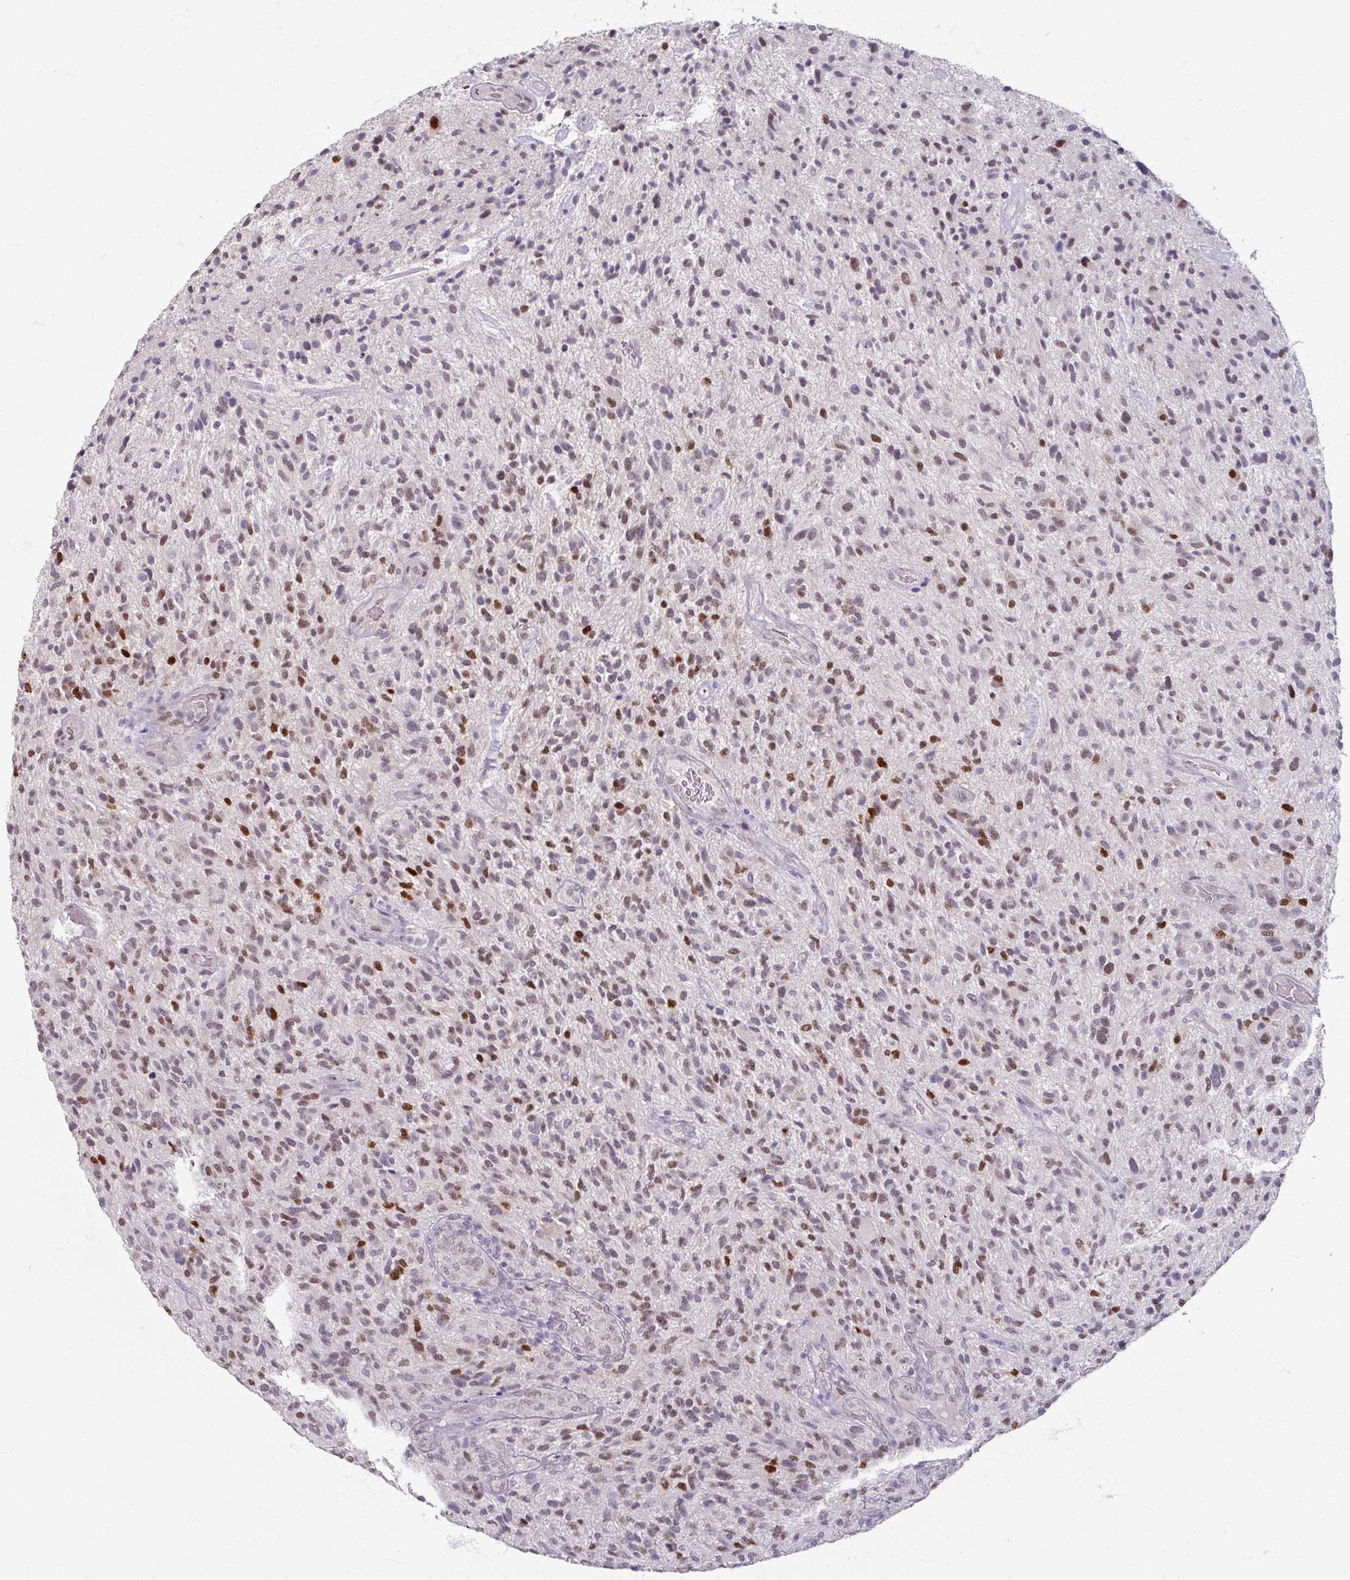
{"staining": {"intensity": "moderate", "quantity": "25%-75%", "location": "nuclear"}, "tissue": "glioma", "cell_type": "Tumor cells", "image_type": "cancer", "snomed": [{"axis": "morphology", "description": "Glioma, malignant, High grade"}, {"axis": "topography", "description": "Brain"}], "caption": "Immunohistochemistry (IHC) of human malignant glioma (high-grade) exhibits medium levels of moderate nuclear expression in about 25%-75% of tumor cells. (DAB (3,3'-diaminobenzidine) IHC, brown staining for protein, blue staining for nuclei).", "gene": "SOX11", "patient": {"sex": "male", "age": 47}}